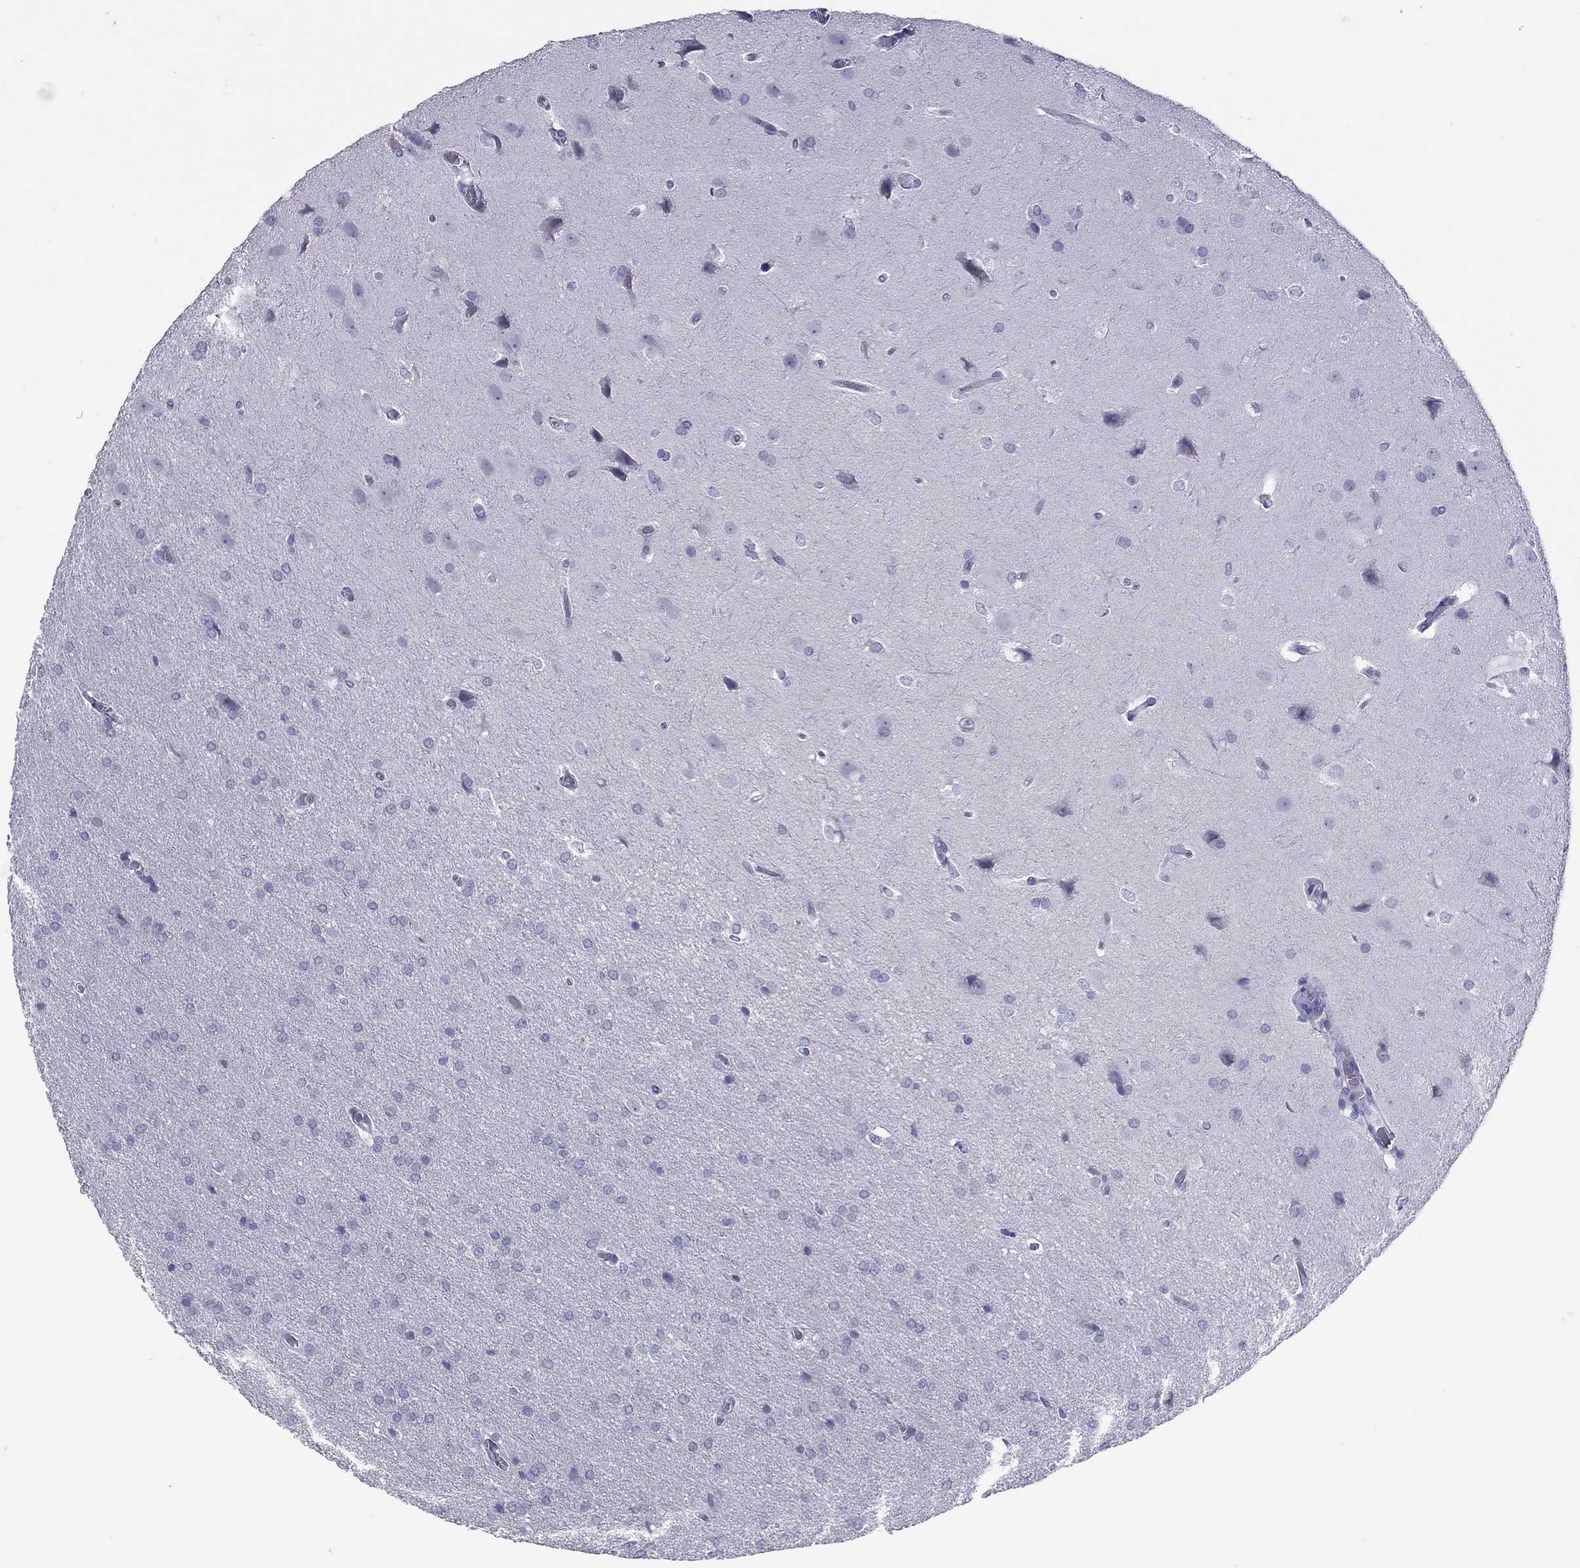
{"staining": {"intensity": "negative", "quantity": "none", "location": "none"}, "tissue": "glioma", "cell_type": "Tumor cells", "image_type": "cancer", "snomed": [{"axis": "morphology", "description": "Glioma, malignant, Low grade"}, {"axis": "topography", "description": "Brain"}], "caption": "Tumor cells are negative for brown protein staining in glioma.", "gene": "MUC16", "patient": {"sex": "female", "age": 32}}